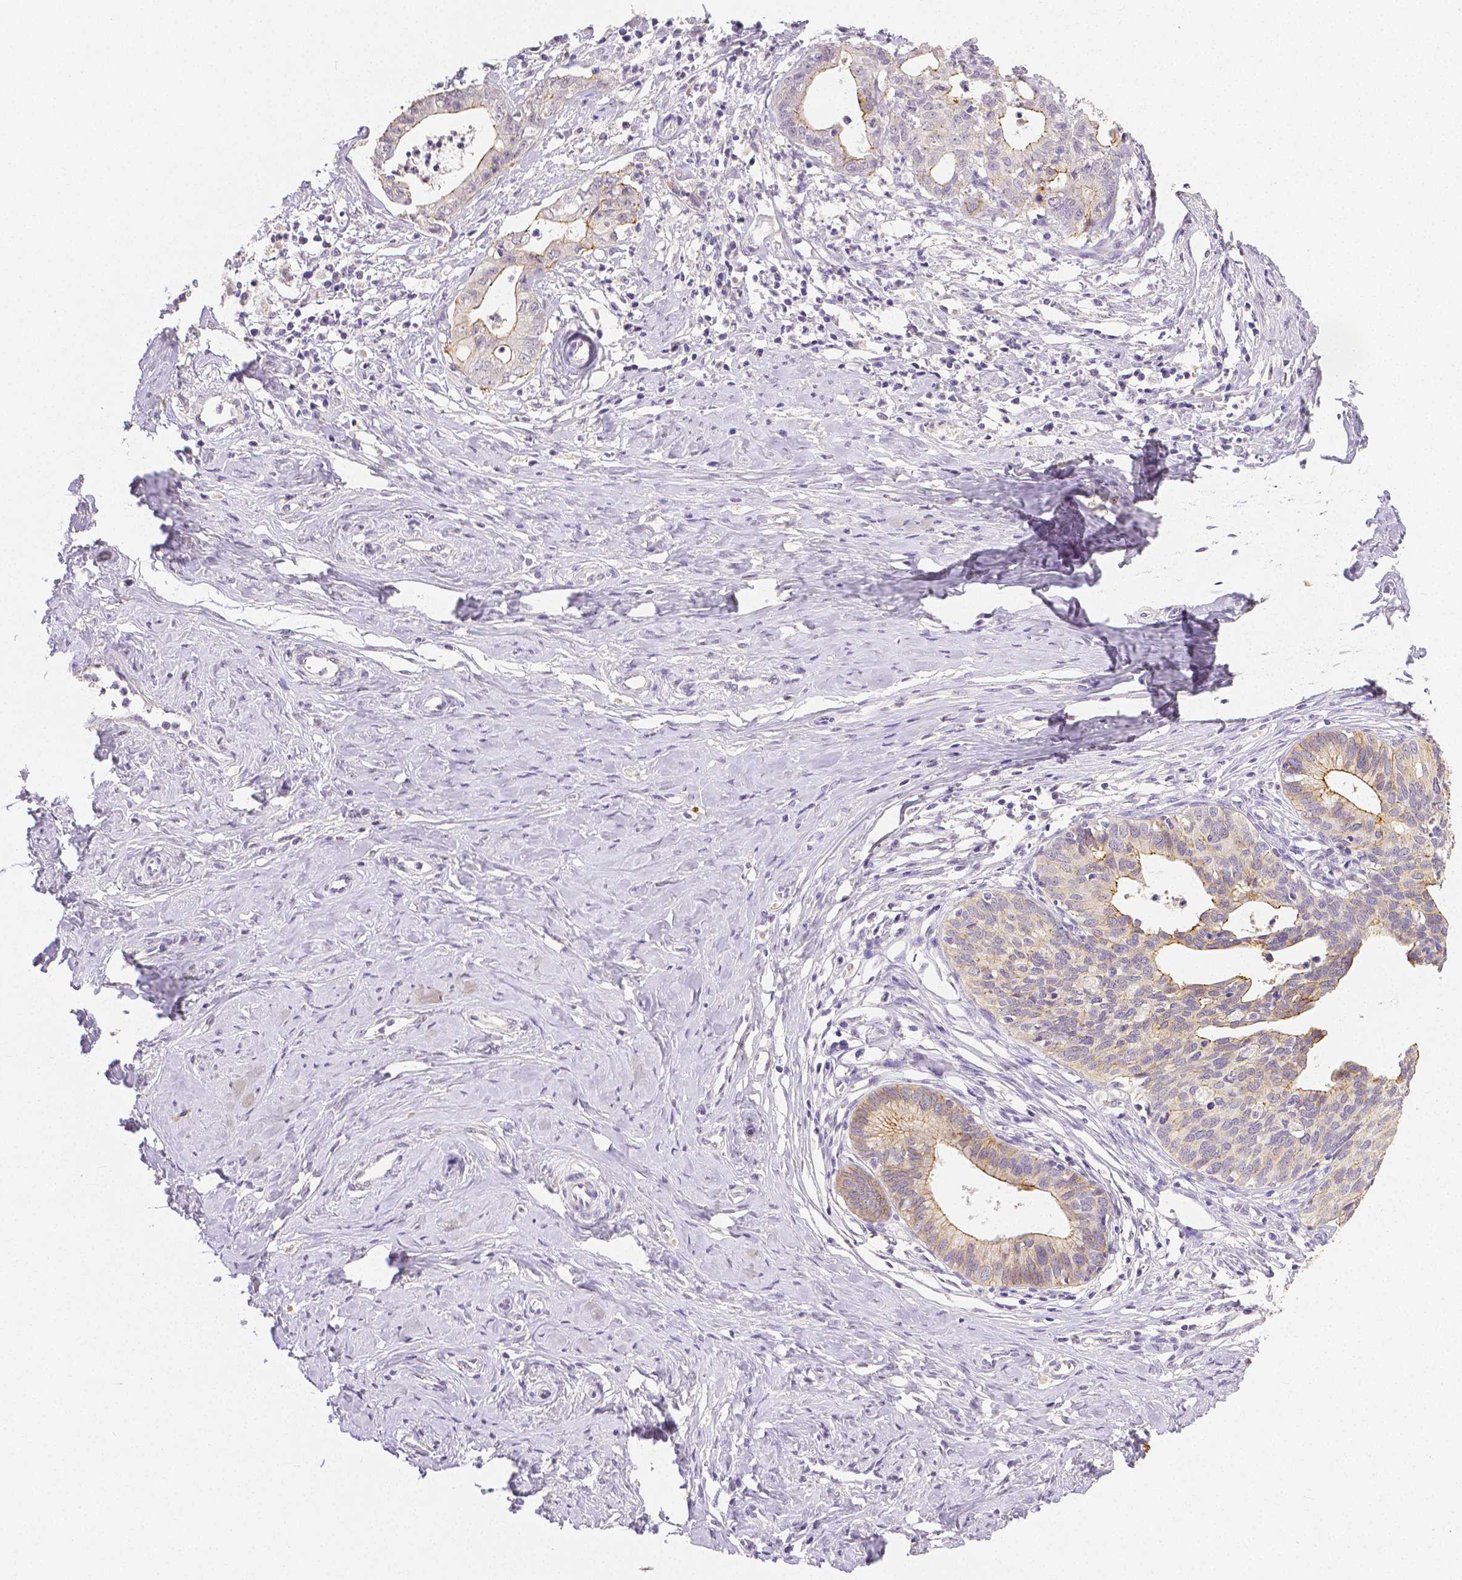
{"staining": {"intensity": "moderate", "quantity": "<25%", "location": "cytoplasmic/membranous"}, "tissue": "cervical cancer", "cell_type": "Tumor cells", "image_type": "cancer", "snomed": [{"axis": "morphology", "description": "Normal tissue, NOS"}, {"axis": "morphology", "description": "Adenocarcinoma, NOS"}, {"axis": "topography", "description": "Cervix"}], "caption": "Immunohistochemistry of cervical cancer reveals low levels of moderate cytoplasmic/membranous staining in about <25% of tumor cells. Nuclei are stained in blue.", "gene": "OCLN", "patient": {"sex": "female", "age": 38}}